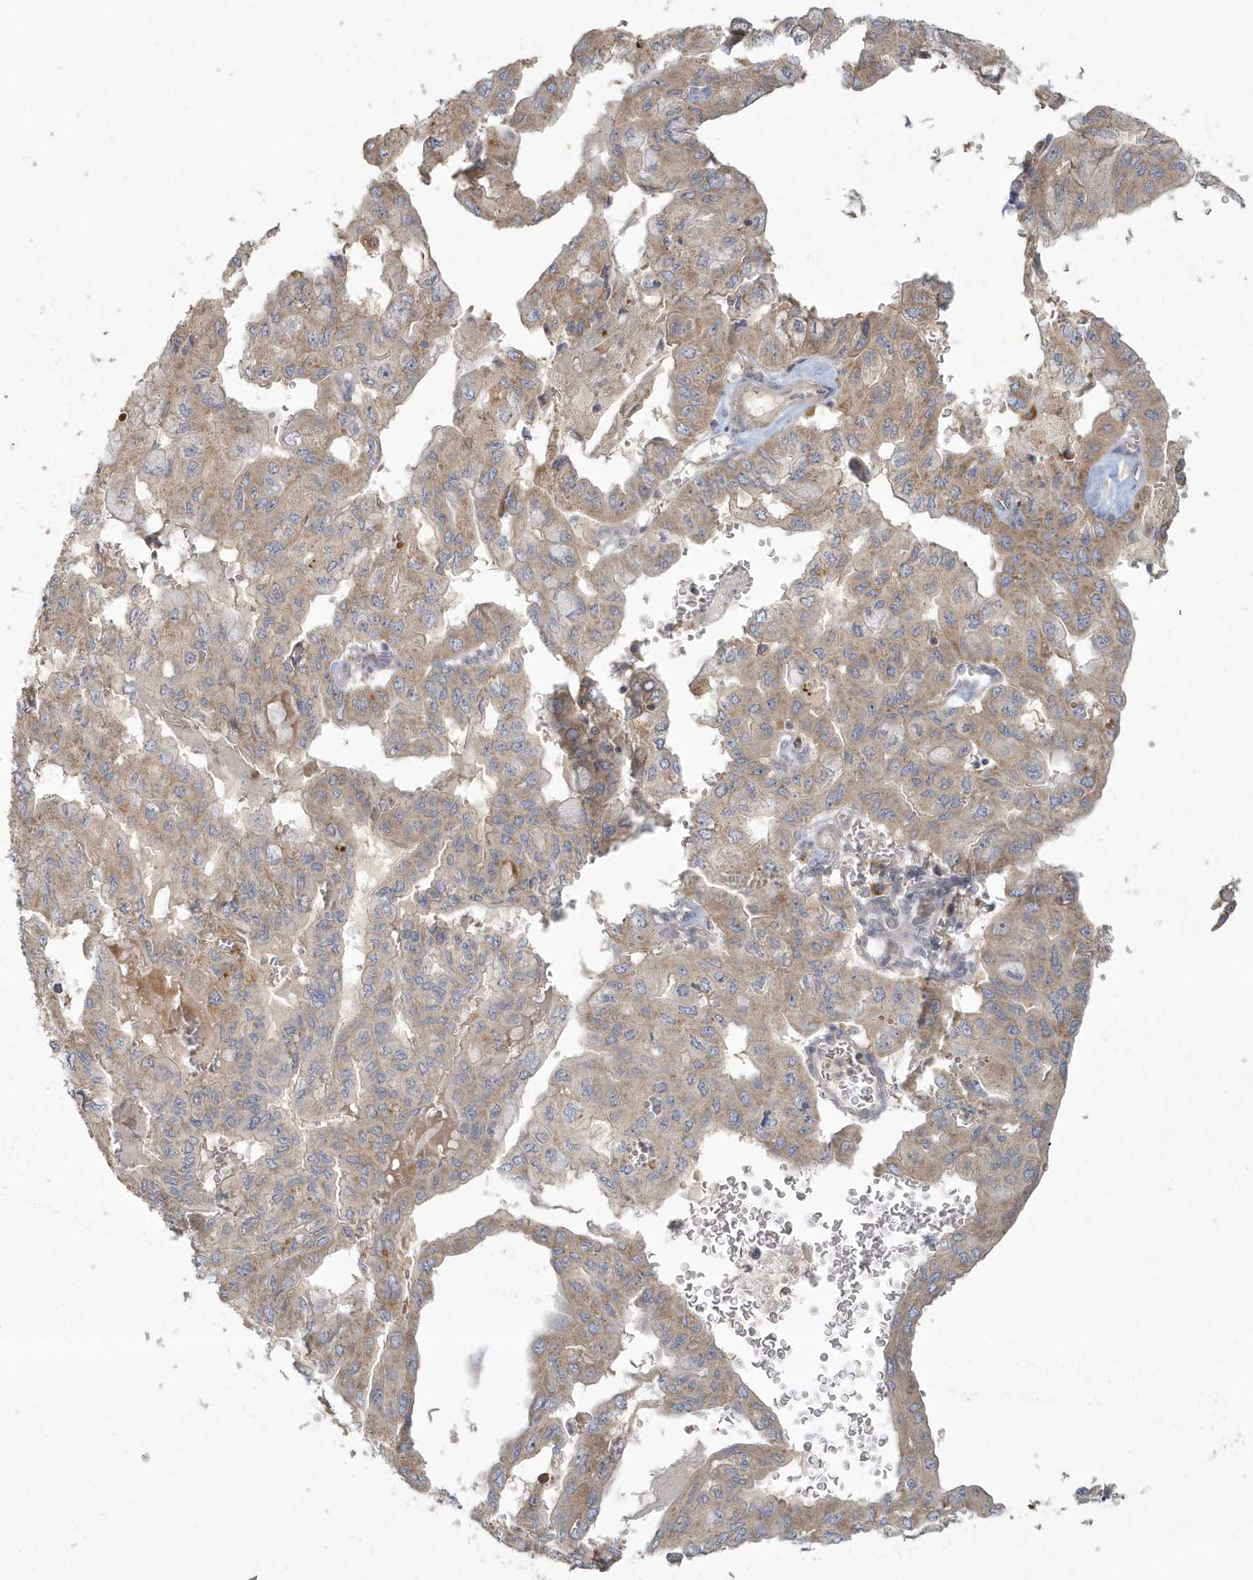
{"staining": {"intensity": "weak", "quantity": "25%-75%", "location": "cytoplasmic/membranous"}, "tissue": "pancreatic cancer", "cell_type": "Tumor cells", "image_type": "cancer", "snomed": [{"axis": "morphology", "description": "Adenocarcinoma, NOS"}, {"axis": "topography", "description": "Pancreas"}], "caption": "Immunohistochemical staining of human pancreatic cancer (adenocarcinoma) reveals low levels of weak cytoplasmic/membranous protein expression in about 25%-75% of tumor cells.", "gene": "BLTP3A", "patient": {"sex": "male", "age": 51}}